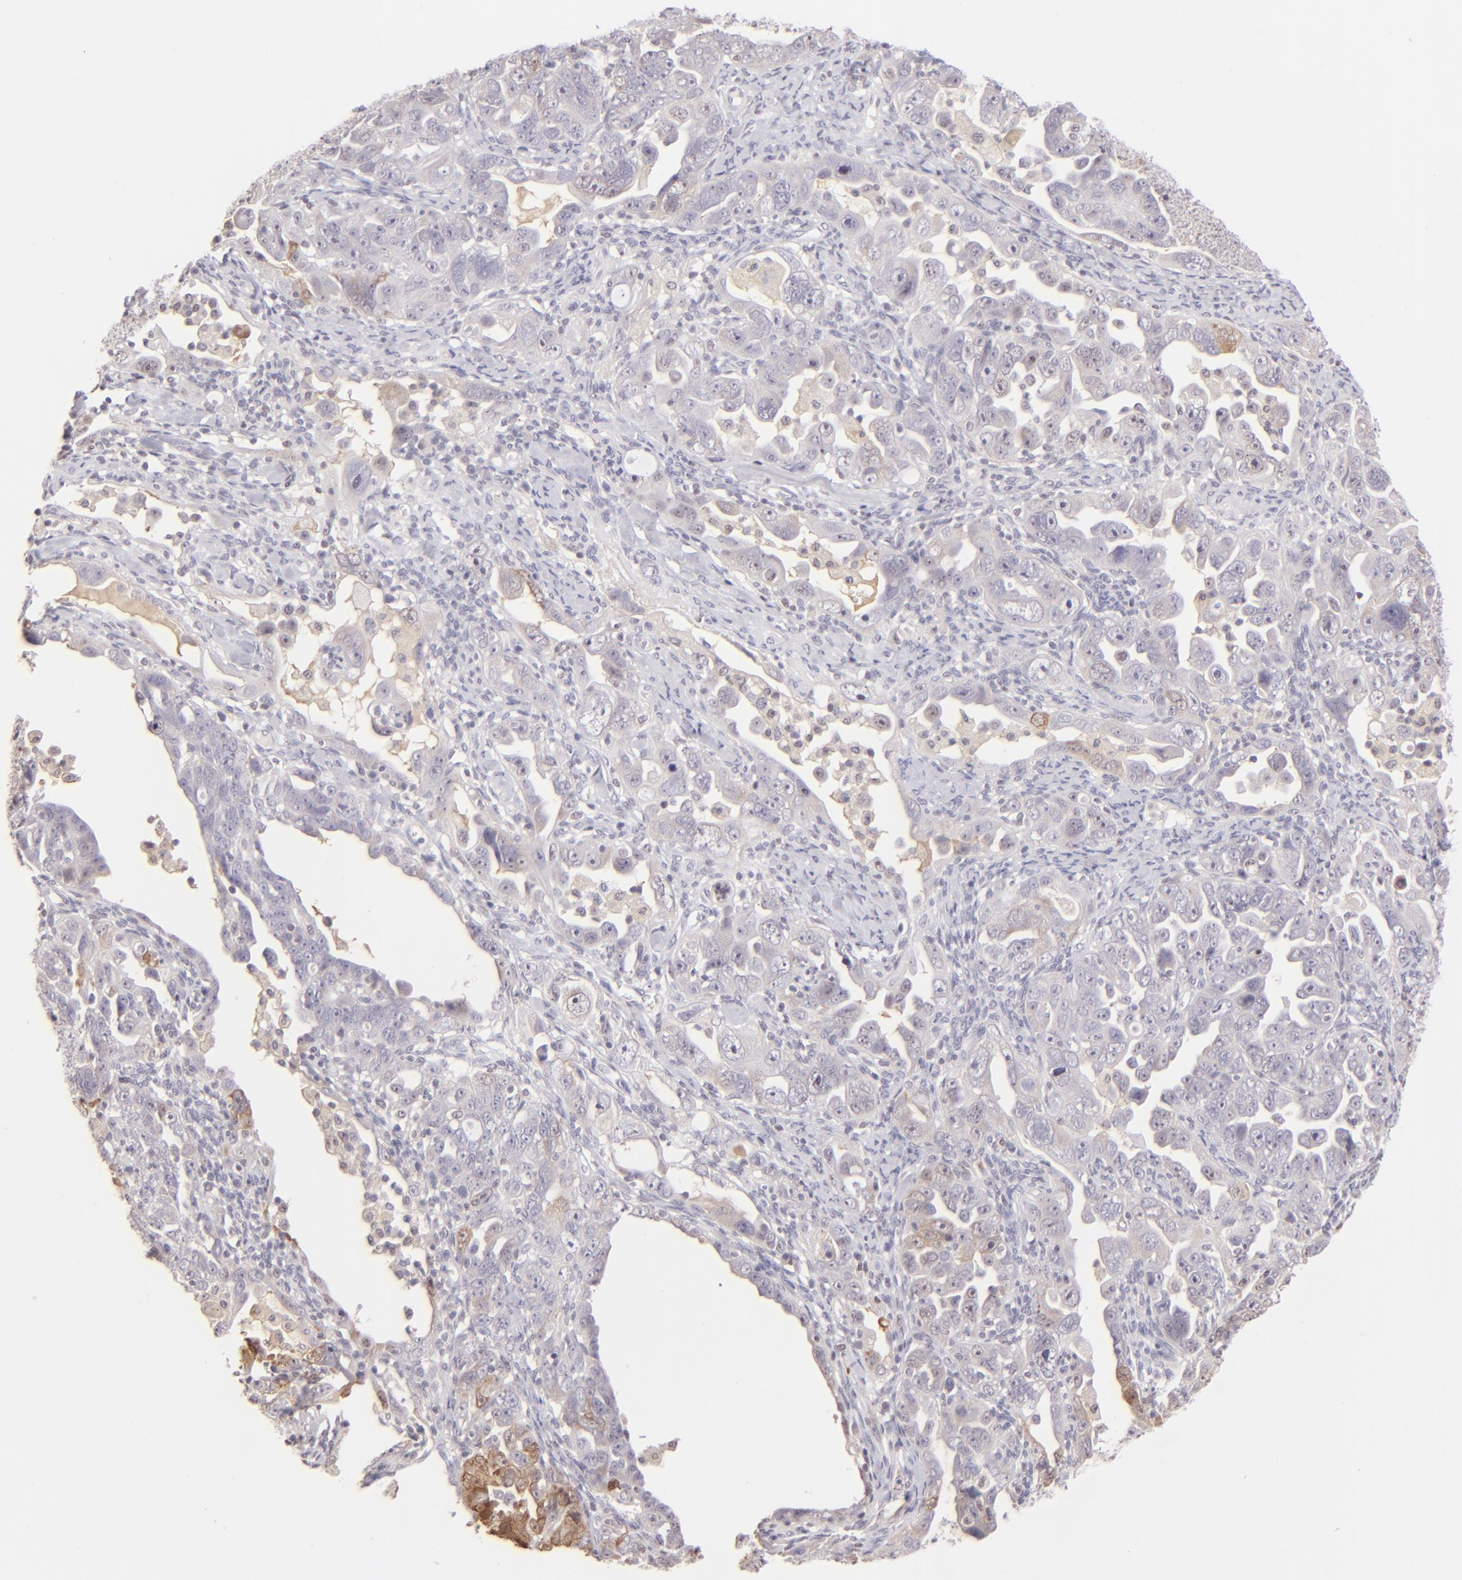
{"staining": {"intensity": "negative", "quantity": "none", "location": "none"}, "tissue": "ovarian cancer", "cell_type": "Tumor cells", "image_type": "cancer", "snomed": [{"axis": "morphology", "description": "Cystadenocarcinoma, serous, NOS"}, {"axis": "topography", "description": "Ovary"}], "caption": "There is no significant positivity in tumor cells of ovarian cancer.", "gene": "MAGEA1", "patient": {"sex": "female", "age": 66}}